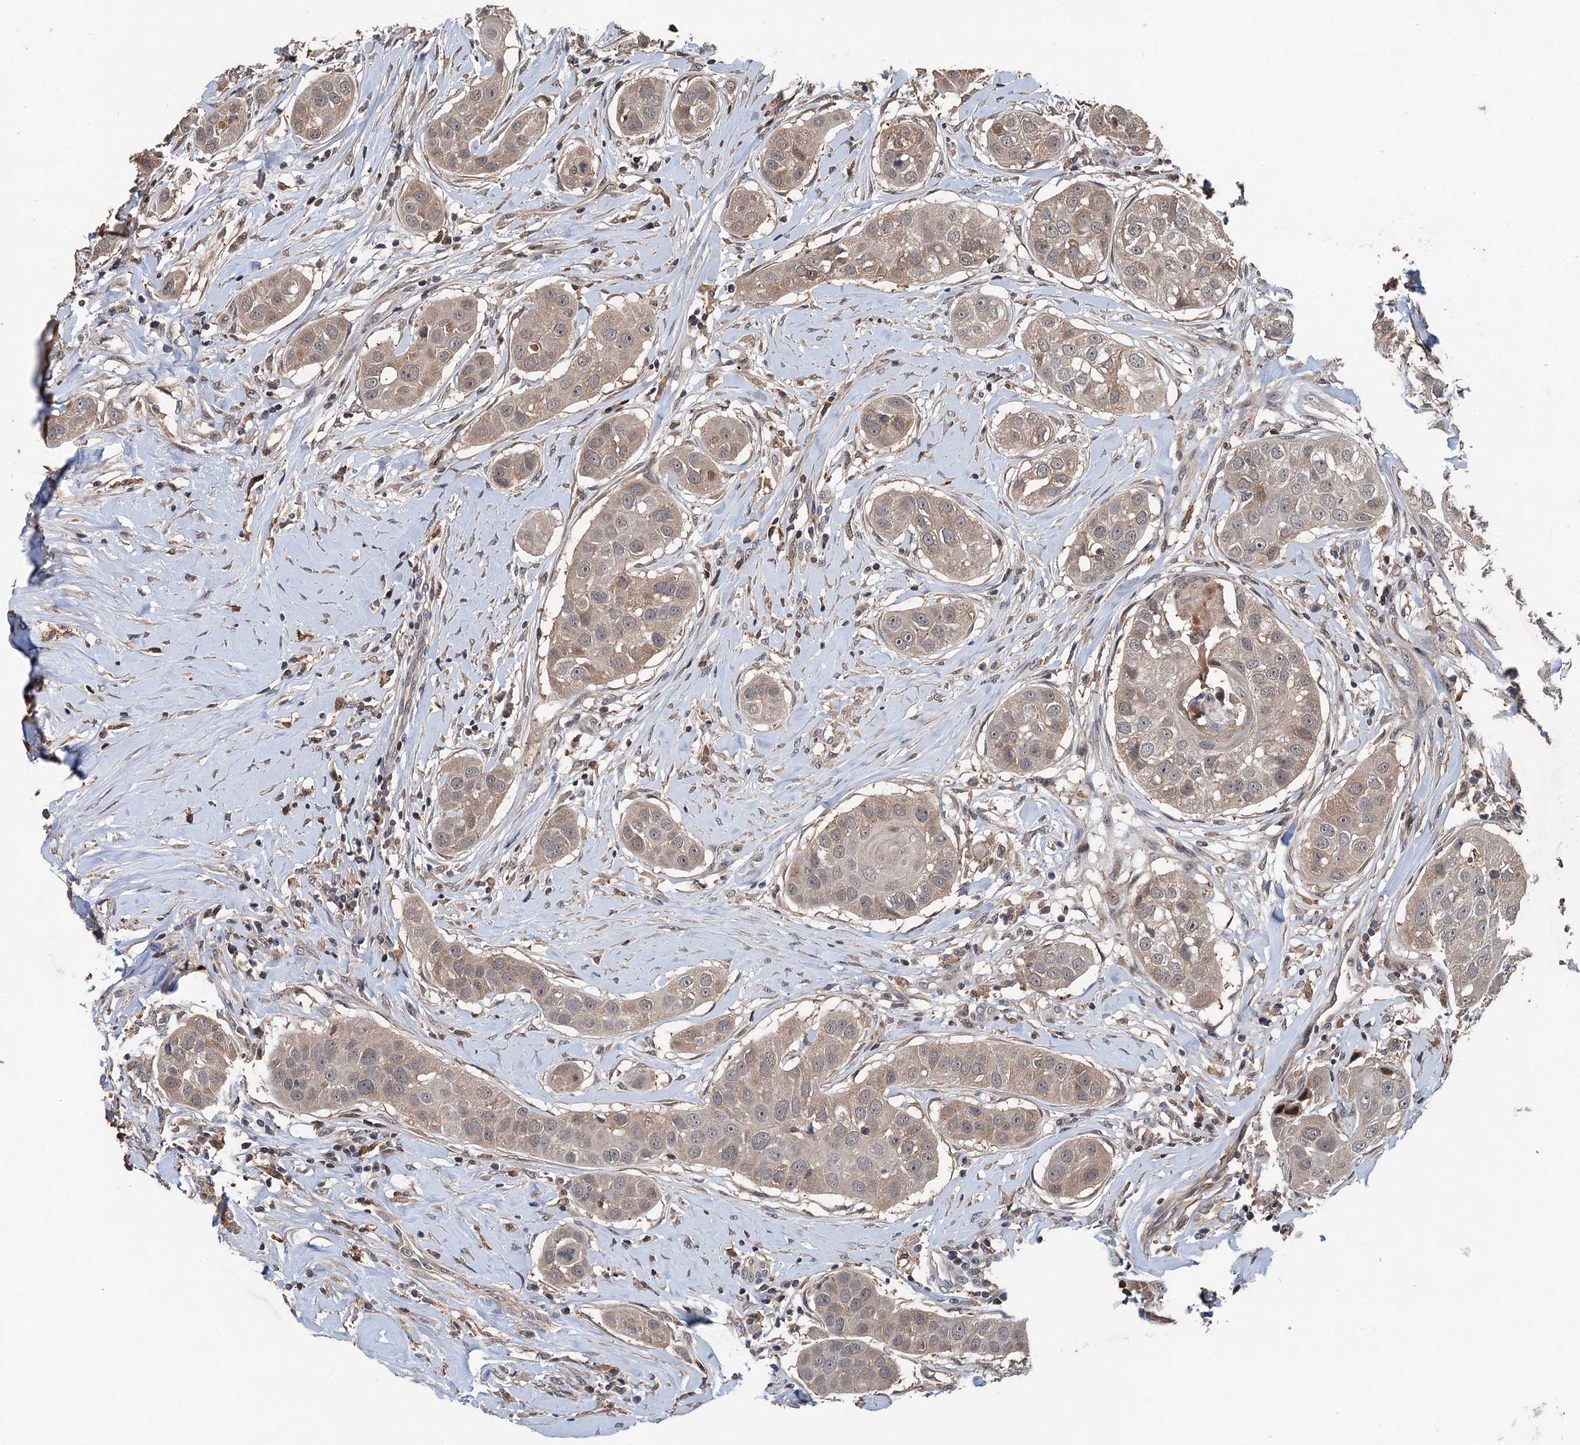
{"staining": {"intensity": "weak", "quantity": "25%-75%", "location": "cytoplasmic/membranous,nuclear"}, "tissue": "head and neck cancer", "cell_type": "Tumor cells", "image_type": "cancer", "snomed": [{"axis": "morphology", "description": "Normal tissue, NOS"}, {"axis": "morphology", "description": "Squamous cell carcinoma, NOS"}, {"axis": "topography", "description": "Skeletal muscle"}, {"axis": "topography", "description": "Head-Neck"}], "caption": "Protein staining of head and neck squamous cell carcinoma tissue shows weak cytoplasmic/membranous and nuclear staining in about 25%-75% of tumor cells.", "gene": "ZNF438", "patient": {"sex": "male", "age": 51}}